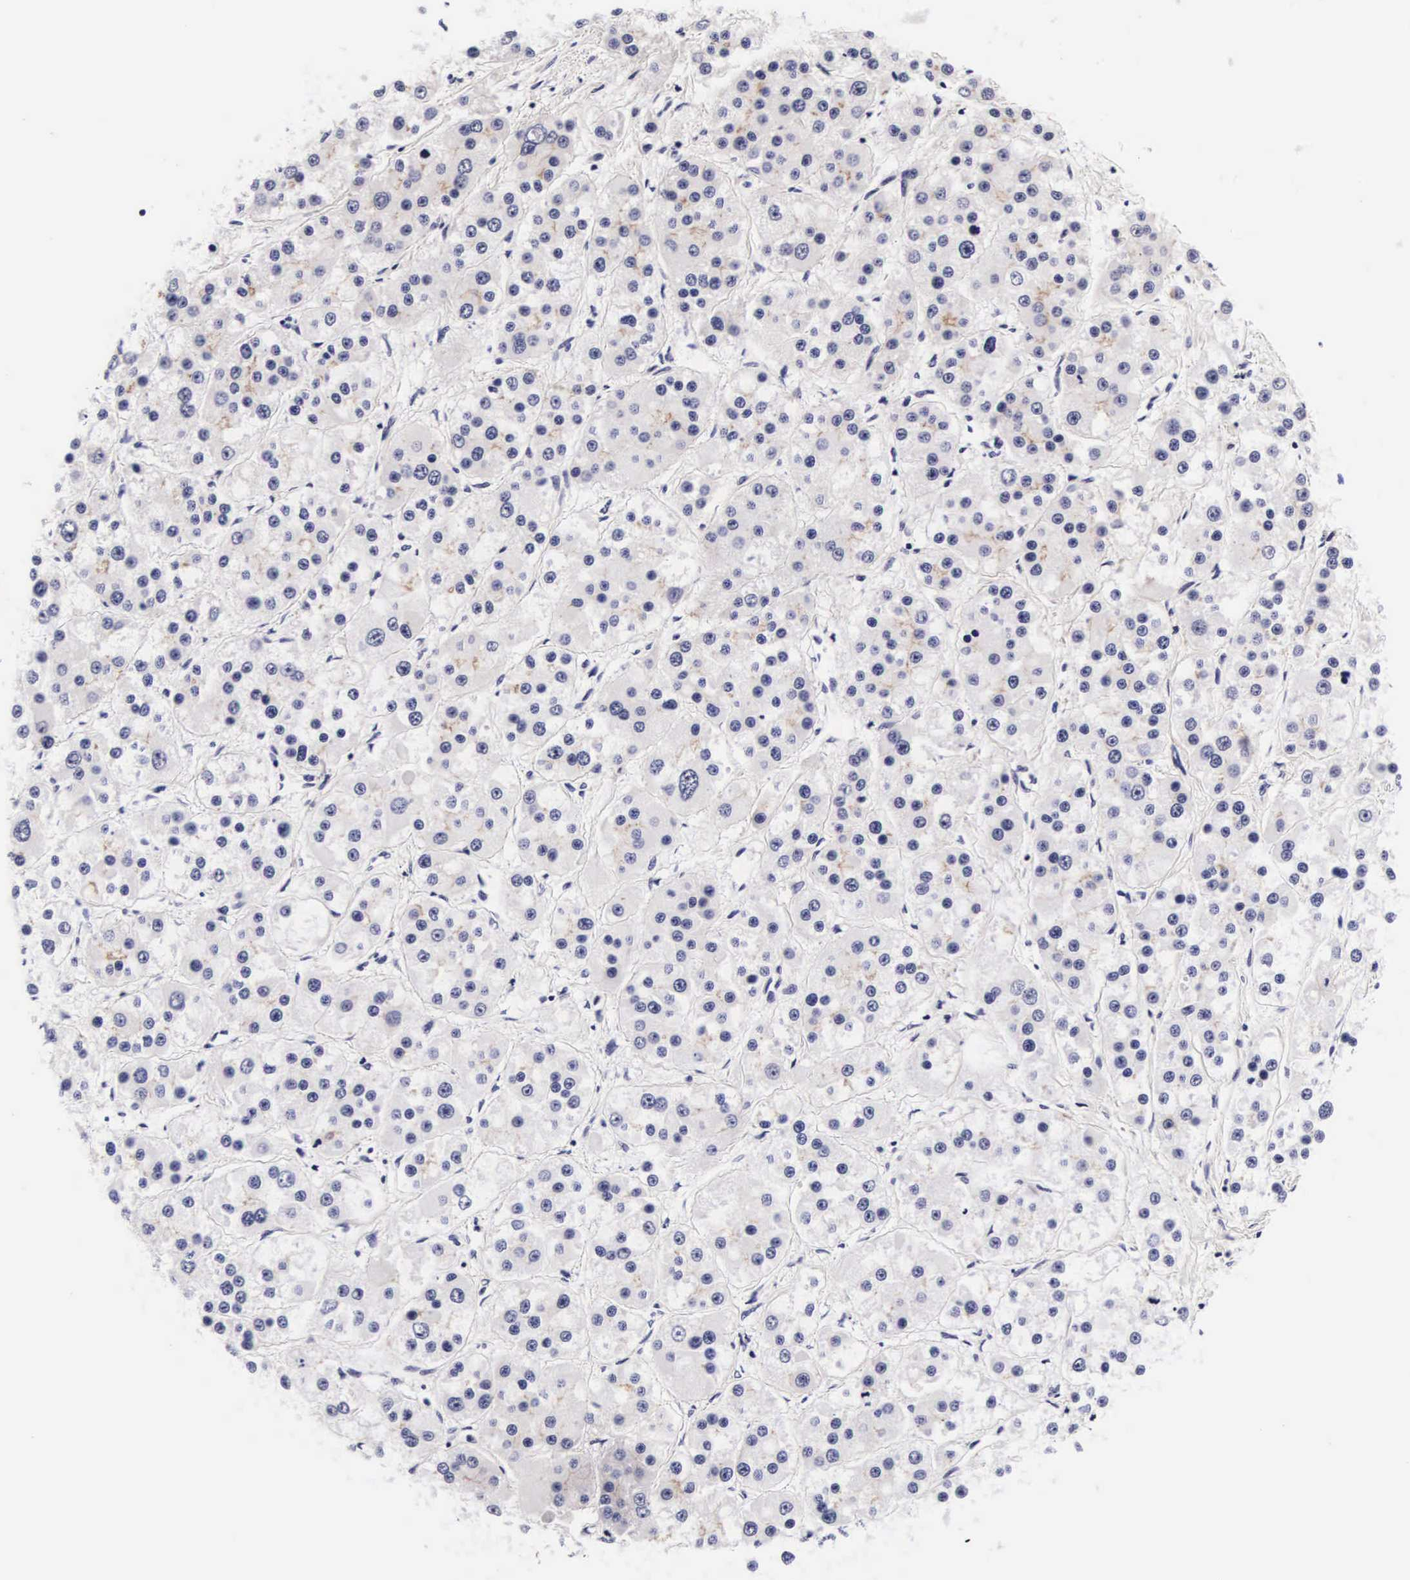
{"staining": {"intensity": "weak", "quantity": "<25%", "location": "cytoplasmic/membranous"}, "tissue": "liver cancer", "cell_type": "Tumor cells", "image_type": "cancer", "snomed": [{"axis": "morphology", "description": "Carcinoma, Hepatocellular, NOS"}, {"axis": "topography", "description": "Liver"}], "caption": "The image shows no staining of tumor cells in liver cancer (hepatocellular carcinoma).", "gene": "PHETA2", "patient": {"sex": "female", "age": 85}}